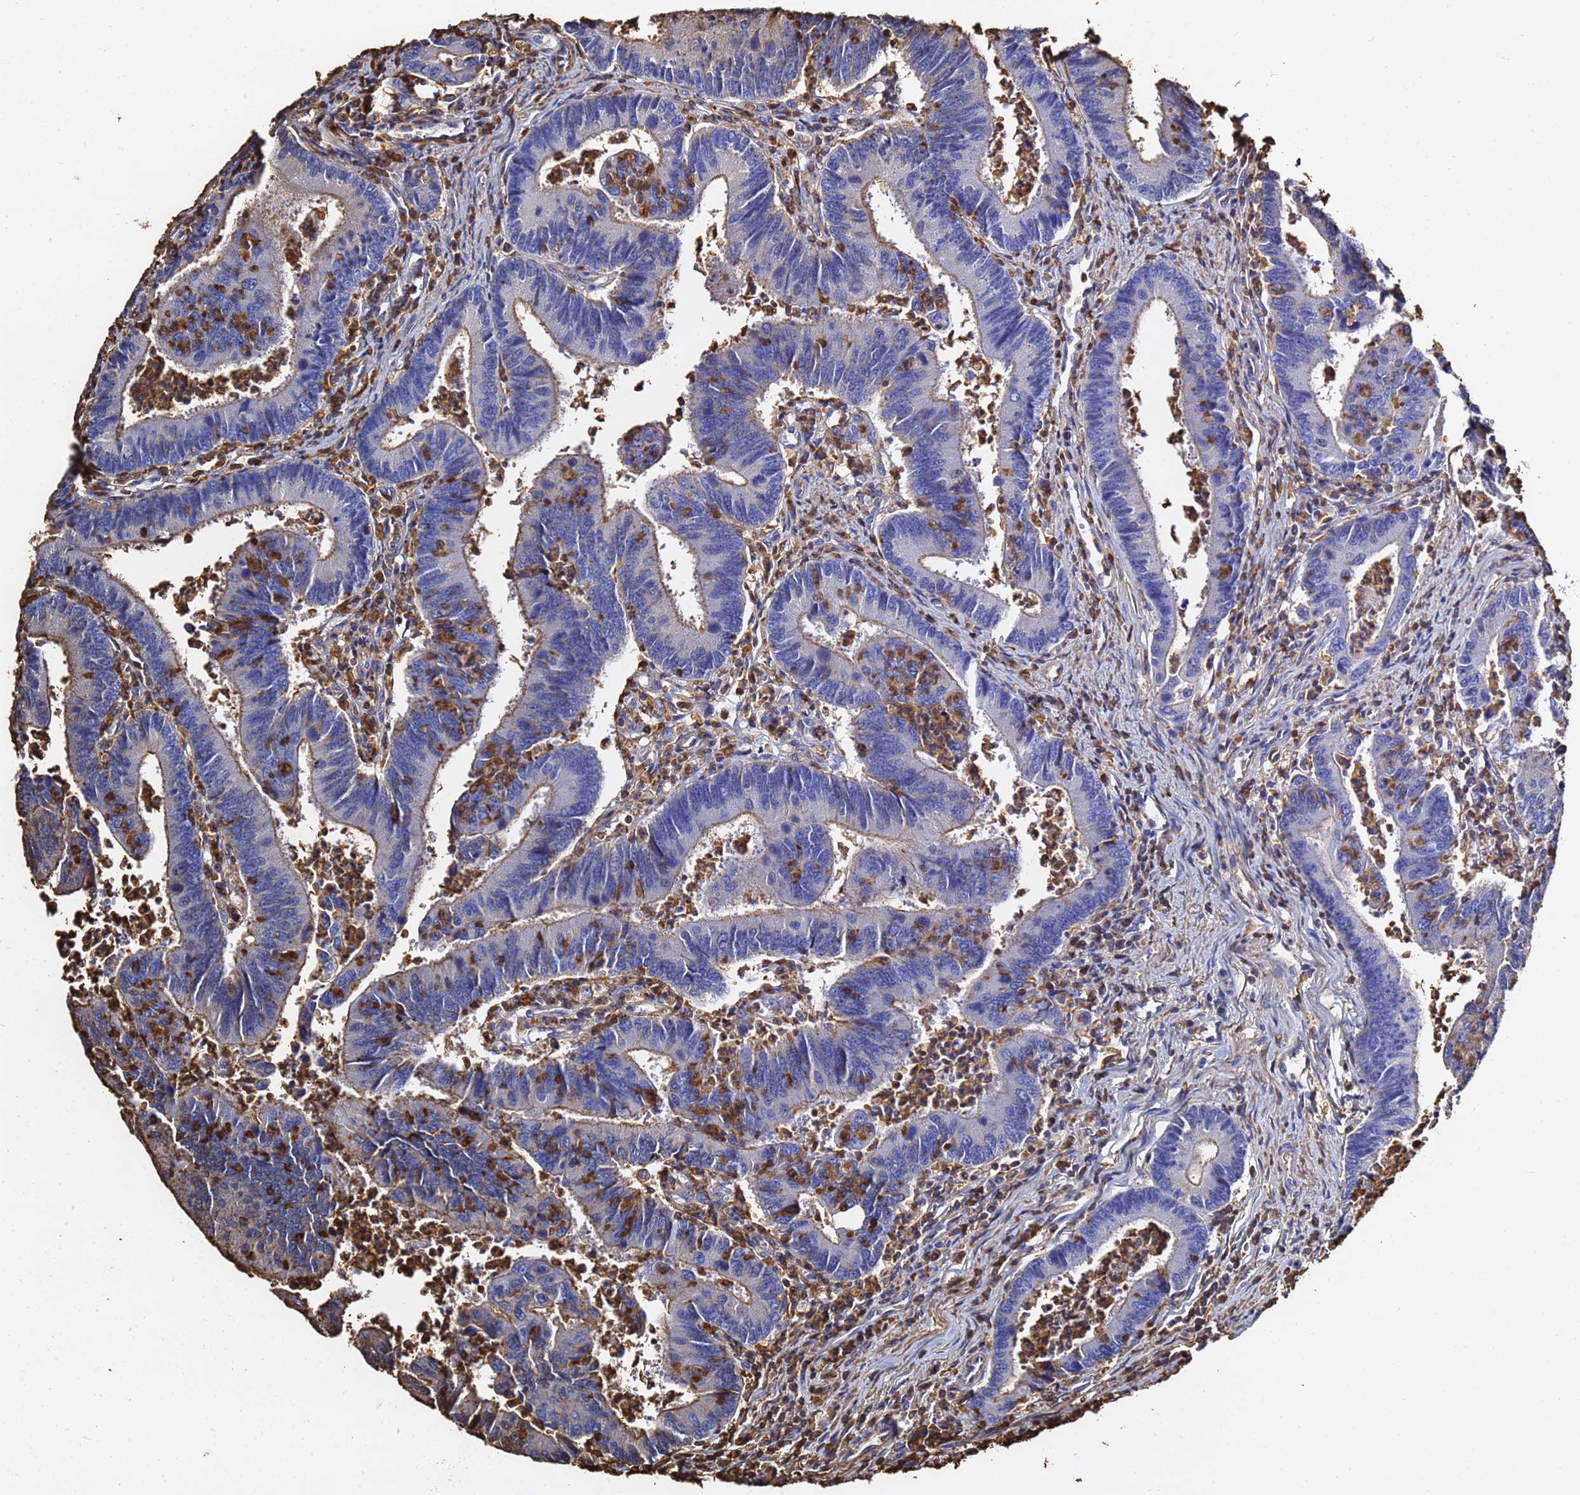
{"staining": {"intensity": "negative", "quantity": "none", "location": "none"}, "tissue": "colorectal cancer", "cell_type": "Tumor cells", "image_type": "cancer", "snomed": [{"axis": "morphology", "description": "Adenocarcinoma, NOS"}, {"axis": "topography", "description": "Colon"}], "caption": "Tumor cells are negative for protein expression in human adenocarcinoma (colorectal).", "gene": "ACTB", "patient": {"sex": "female", "age": 67}}